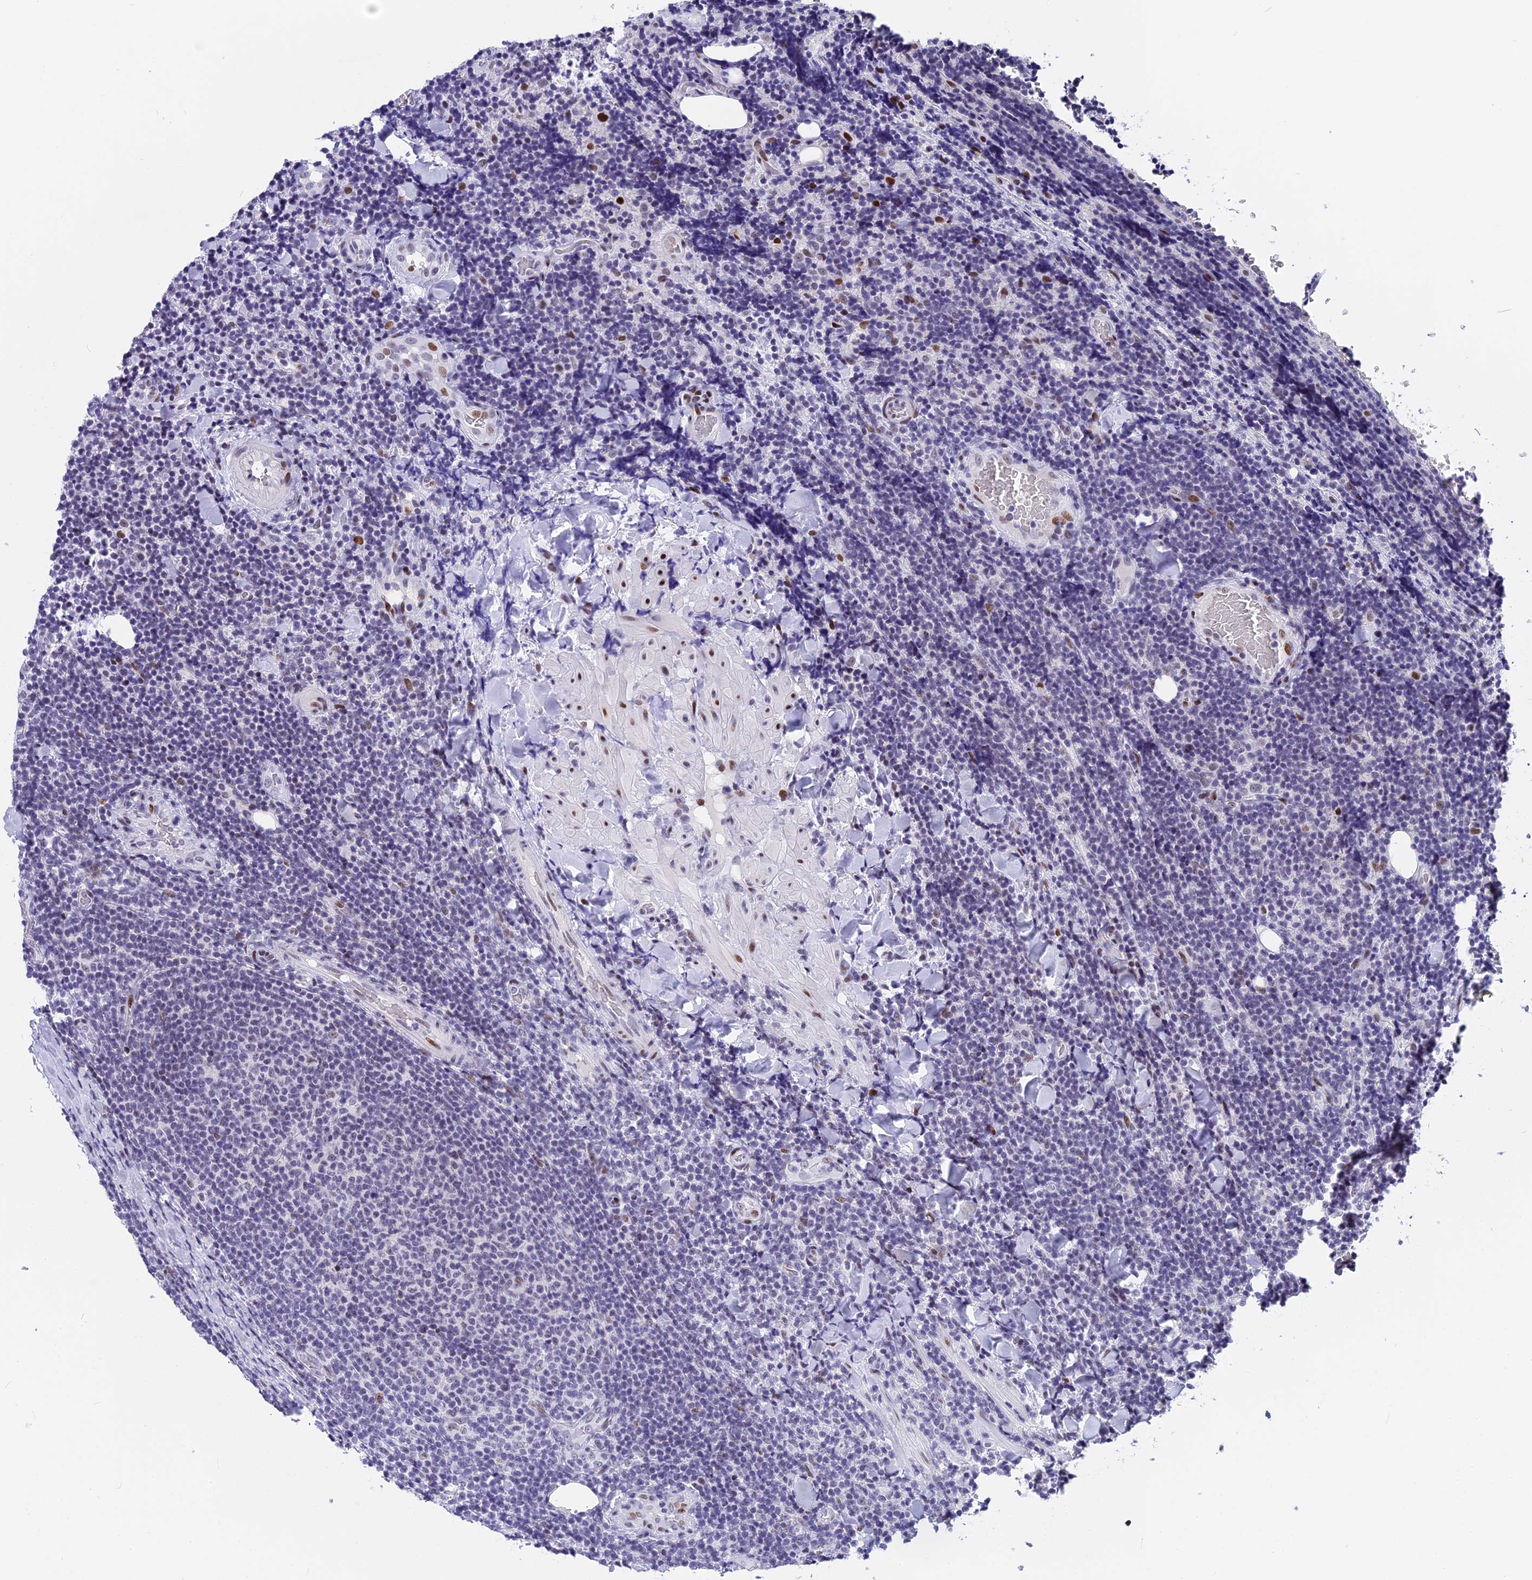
{"staining": {"intensity": "negative", "quantity": "none", "location": "none"}, "tissue": "lymphoma", "cell_type": "Tumor cells", "image_type": "cancer", "snomed": [{"axis": "morphology", "description": "Malignant lymphoma, non-Hodgkin's type, Low grade"}, {"axis": "topography", "description": "Lymph node"}], "caption": "IHC photomicrograph of neoplastic tissue: lymphoma stained with DAB reveals no significant protein expression in tumor cells. (Stains: DAB (3,3'-diaminobenzidine) immunohistochemistry with hematoxylin counter stain, Microscopy: brightfield microscopy at high magnification).", "gene": "NSA2", "patient": {"sex": "male", "age": 66}}